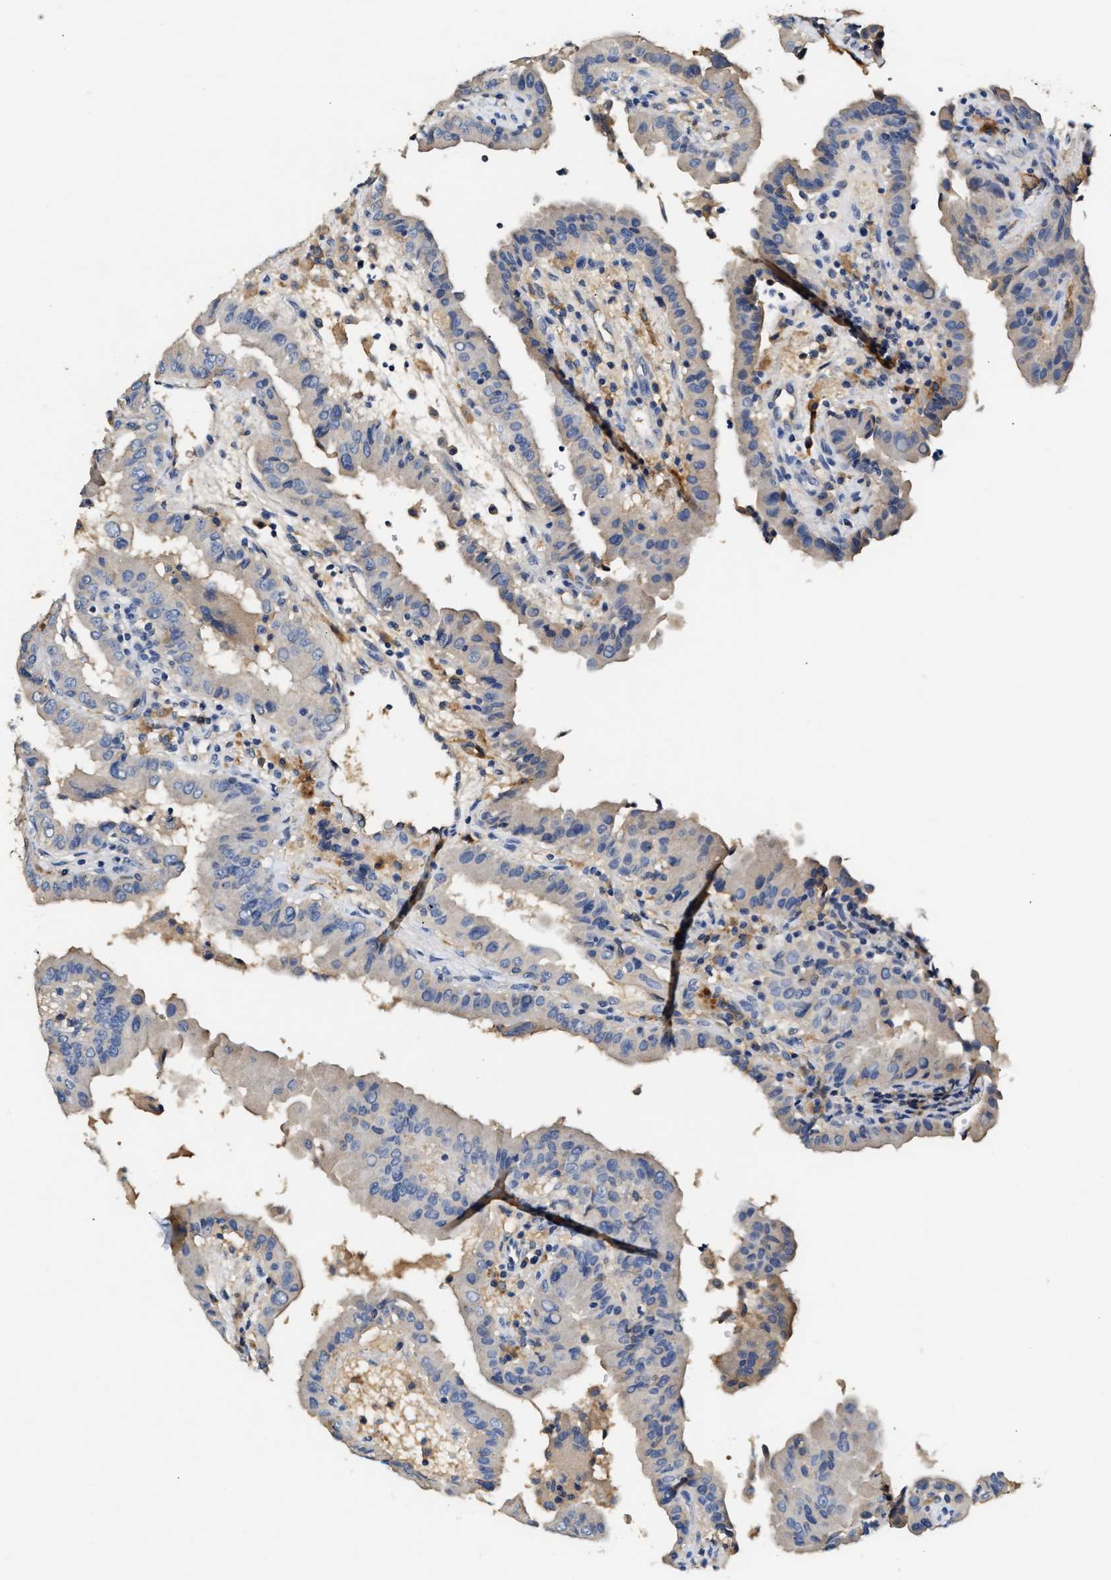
{"staining": {"intensity": "negative", "quantity": "none", "location": "none"}, "tissue": "thyroid cancer", "cell_type": "Tumor cells", "image_type": "cancer", "snomed": [{"axis": "morphology", "description": "Papillary adenocarcinoma, NOS"}, {"axis": "topography", "description": "Thyroid gland"}], "caption": "Immunohistochemistry (IHC) histopathology image of thyroid cancer stained for a protein (brown), which exhibits no expression in tumor cells.", "gene": "SLCO2B1", "patient": {"sex": "male", "age": 33}}